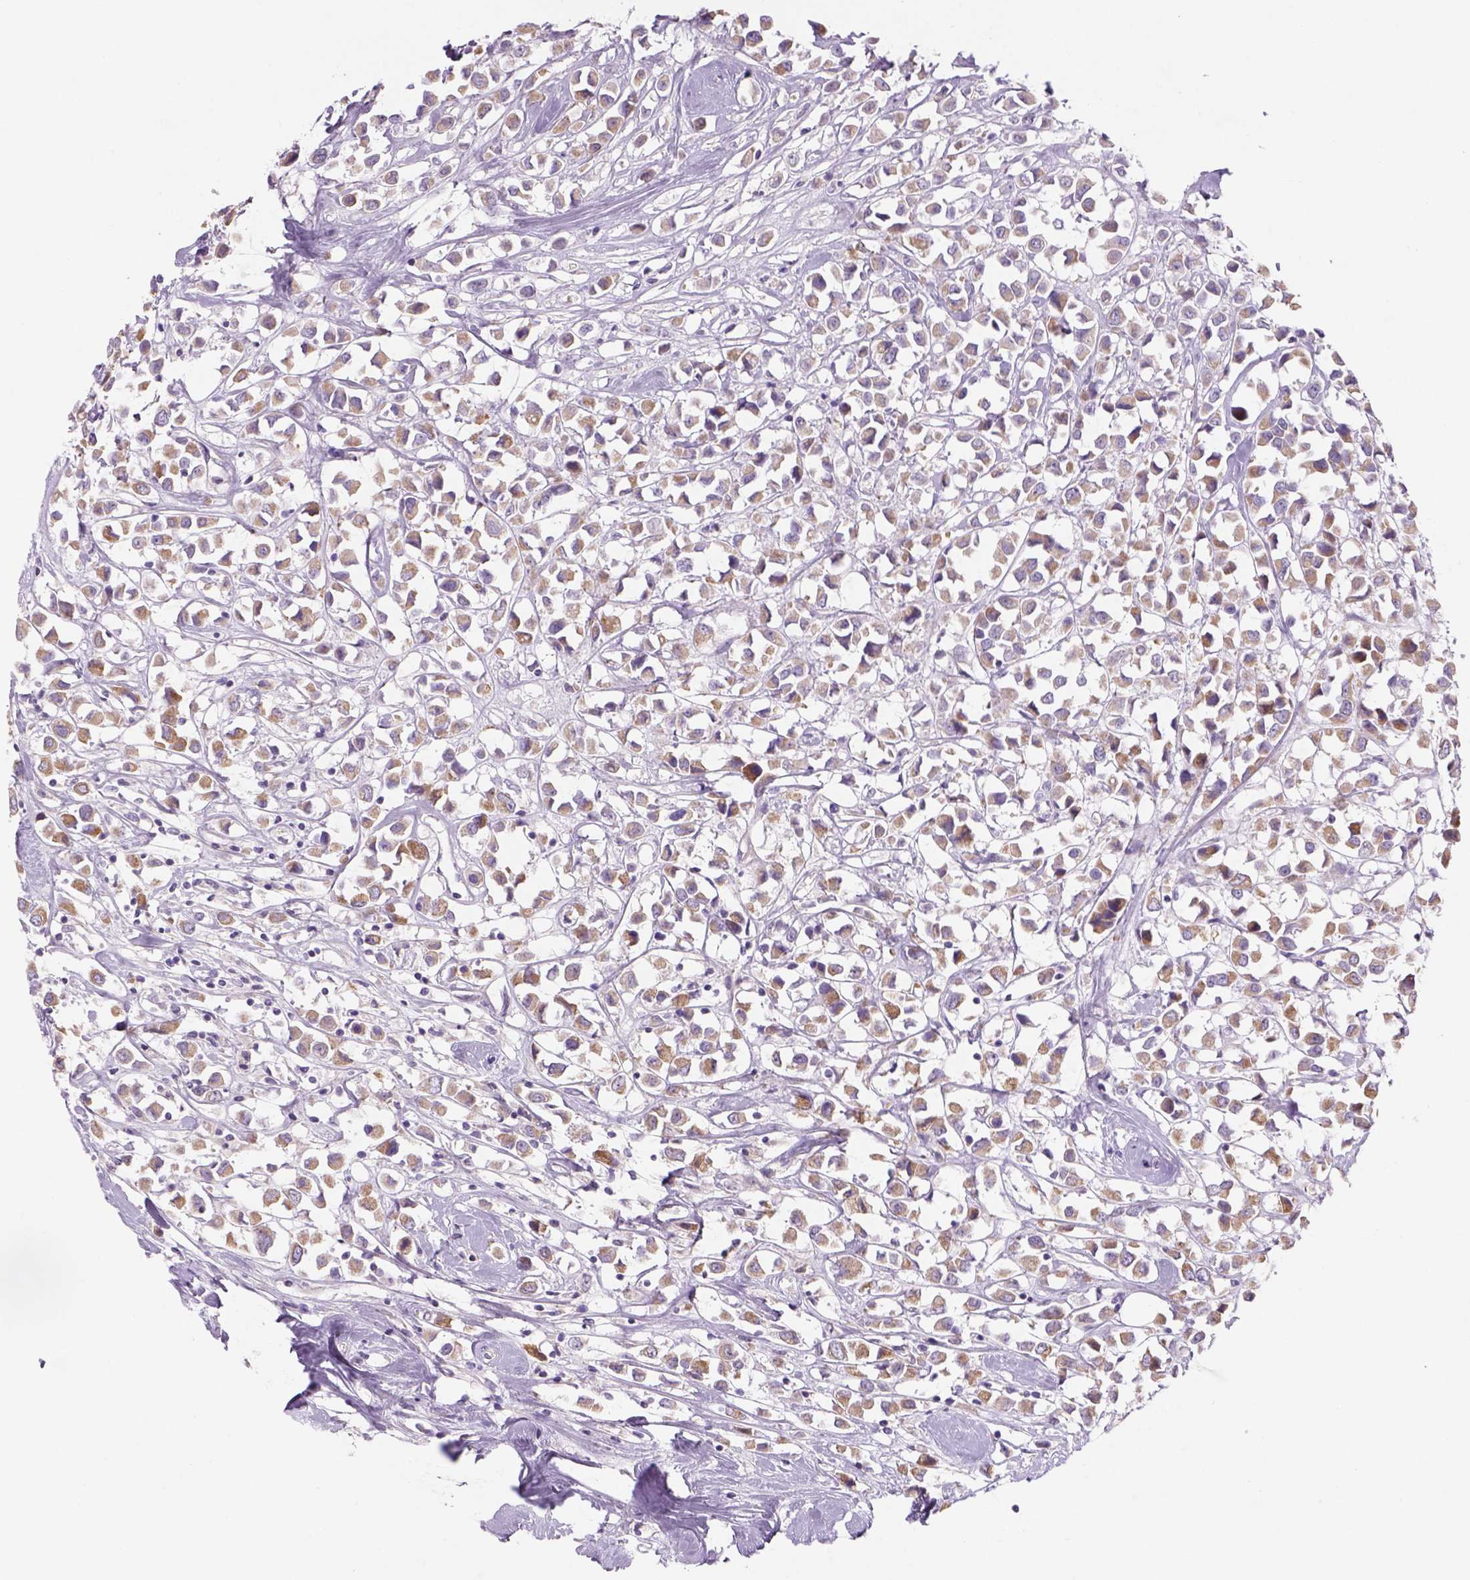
{"staining": {"intensity": "weak", "quantity": ">75%", "location": "cytoplasmic/membranous"}, "tissue": "breast cancer", "cell_type": "Tumor cells", "image_type": "cancer", "snomed": [{"axis": "morphology", "description": "Duct carcinoma"}, {"axis": "topography", "description": "Breast"}], "caption": "Human breast cancer (invasive ductal carcinoma) stained for a protein (brown) displays weak cytoplasmic/membranous positive staining in approximately >75% of tumor cells.", "gene": "ADGRV1", "patient": {"sex": "female", "age": 61}}